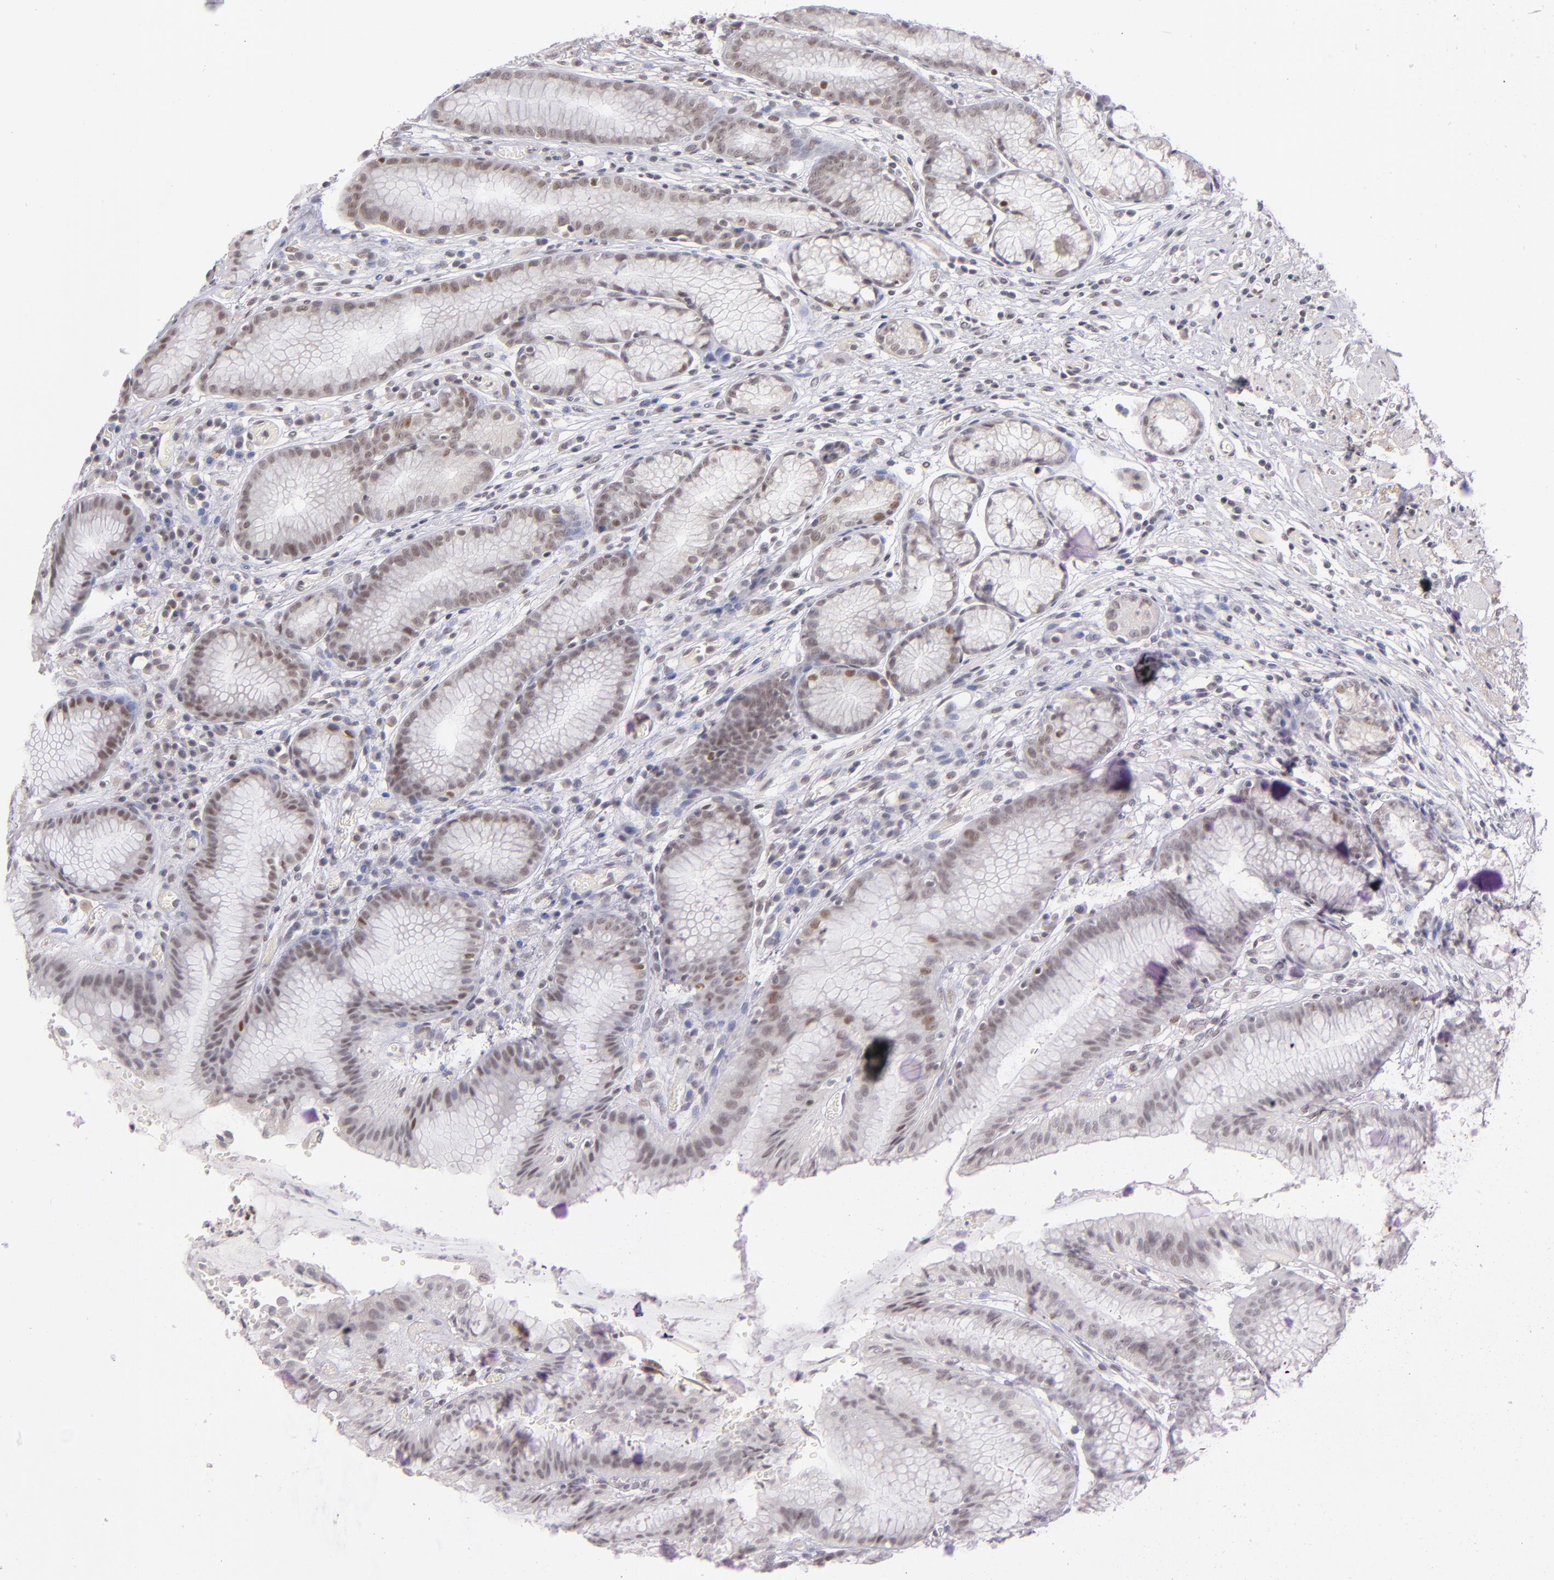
{"staining": {"intensity": "moderate", "quantity": ">75%", "location": "nuclear"}, "tissue": "stomach", "cell_type": "Glandular cells", "image_type": "normal", "snomed": [{"axis": "morphology", "description": "Normal tissue, NOS"}, {"axis": "morphology", "description": "Inflammation, NOS"}, {"axis": "topography", "description": "Stomach, lower"}], "caption": "The image exhibits immunohistochemical staining of benign stomach. There is moderate nuclear positivity is present in about >75% of glandular cells.", "gene": "ZNF148", "patient": {"sex": "male", "age": 59}}